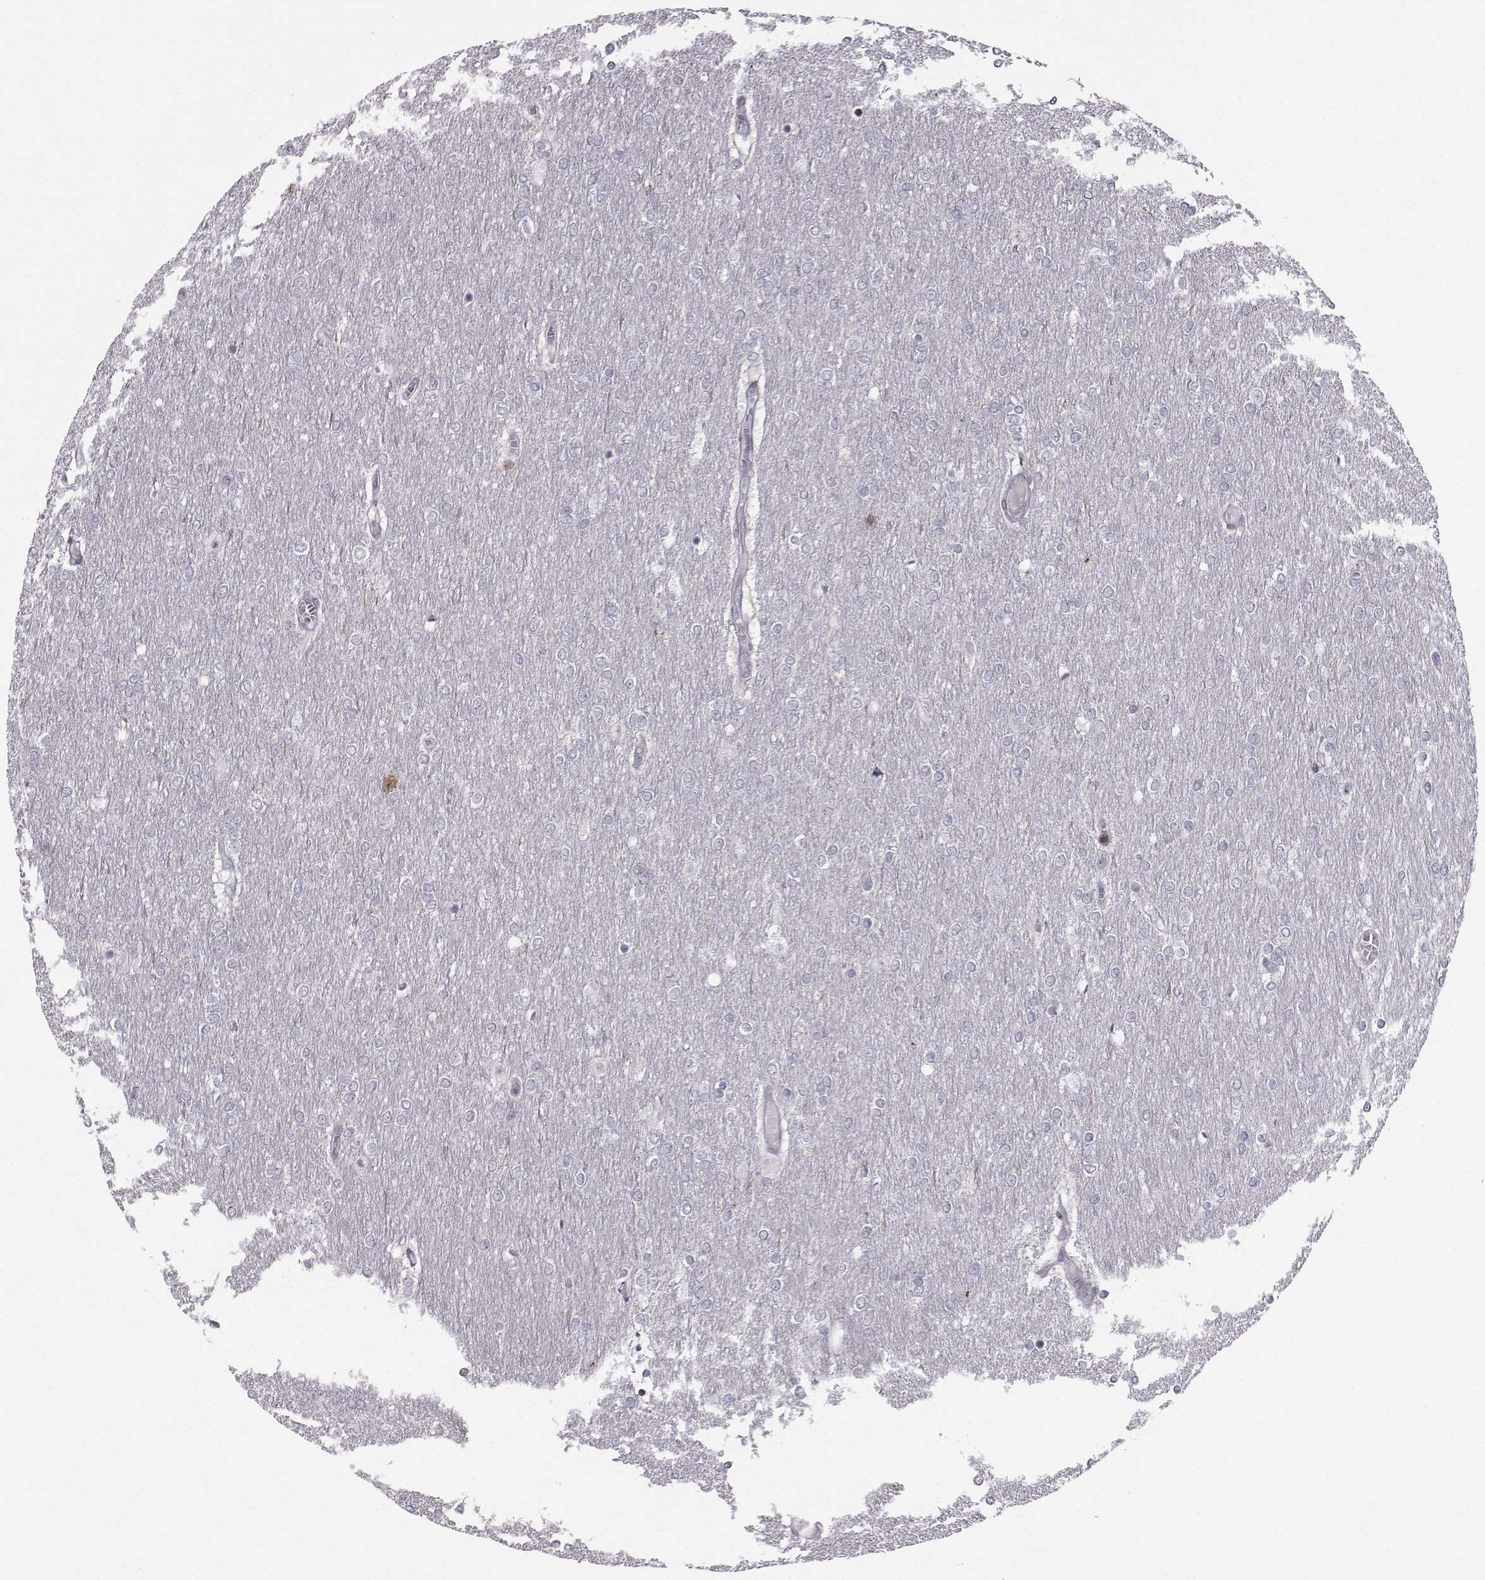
{"staining": {"intensity": "negative", "quantity": "none", "location": "none"}, "tissue": "glioma", "cell_type": "Tumor cells", "image_type": "cancer", "snomed": [{"axis": "morphology", "description": "Glioma, malignant, High grade"}, {"axis": "topography", "description": "Brain"}], "caption": "The photomicrograph shows no staining of tumor cells in malignant high-grade glioma.", "gene": "PCP4L1", "patient": {"sex": "female", "age": 61}}